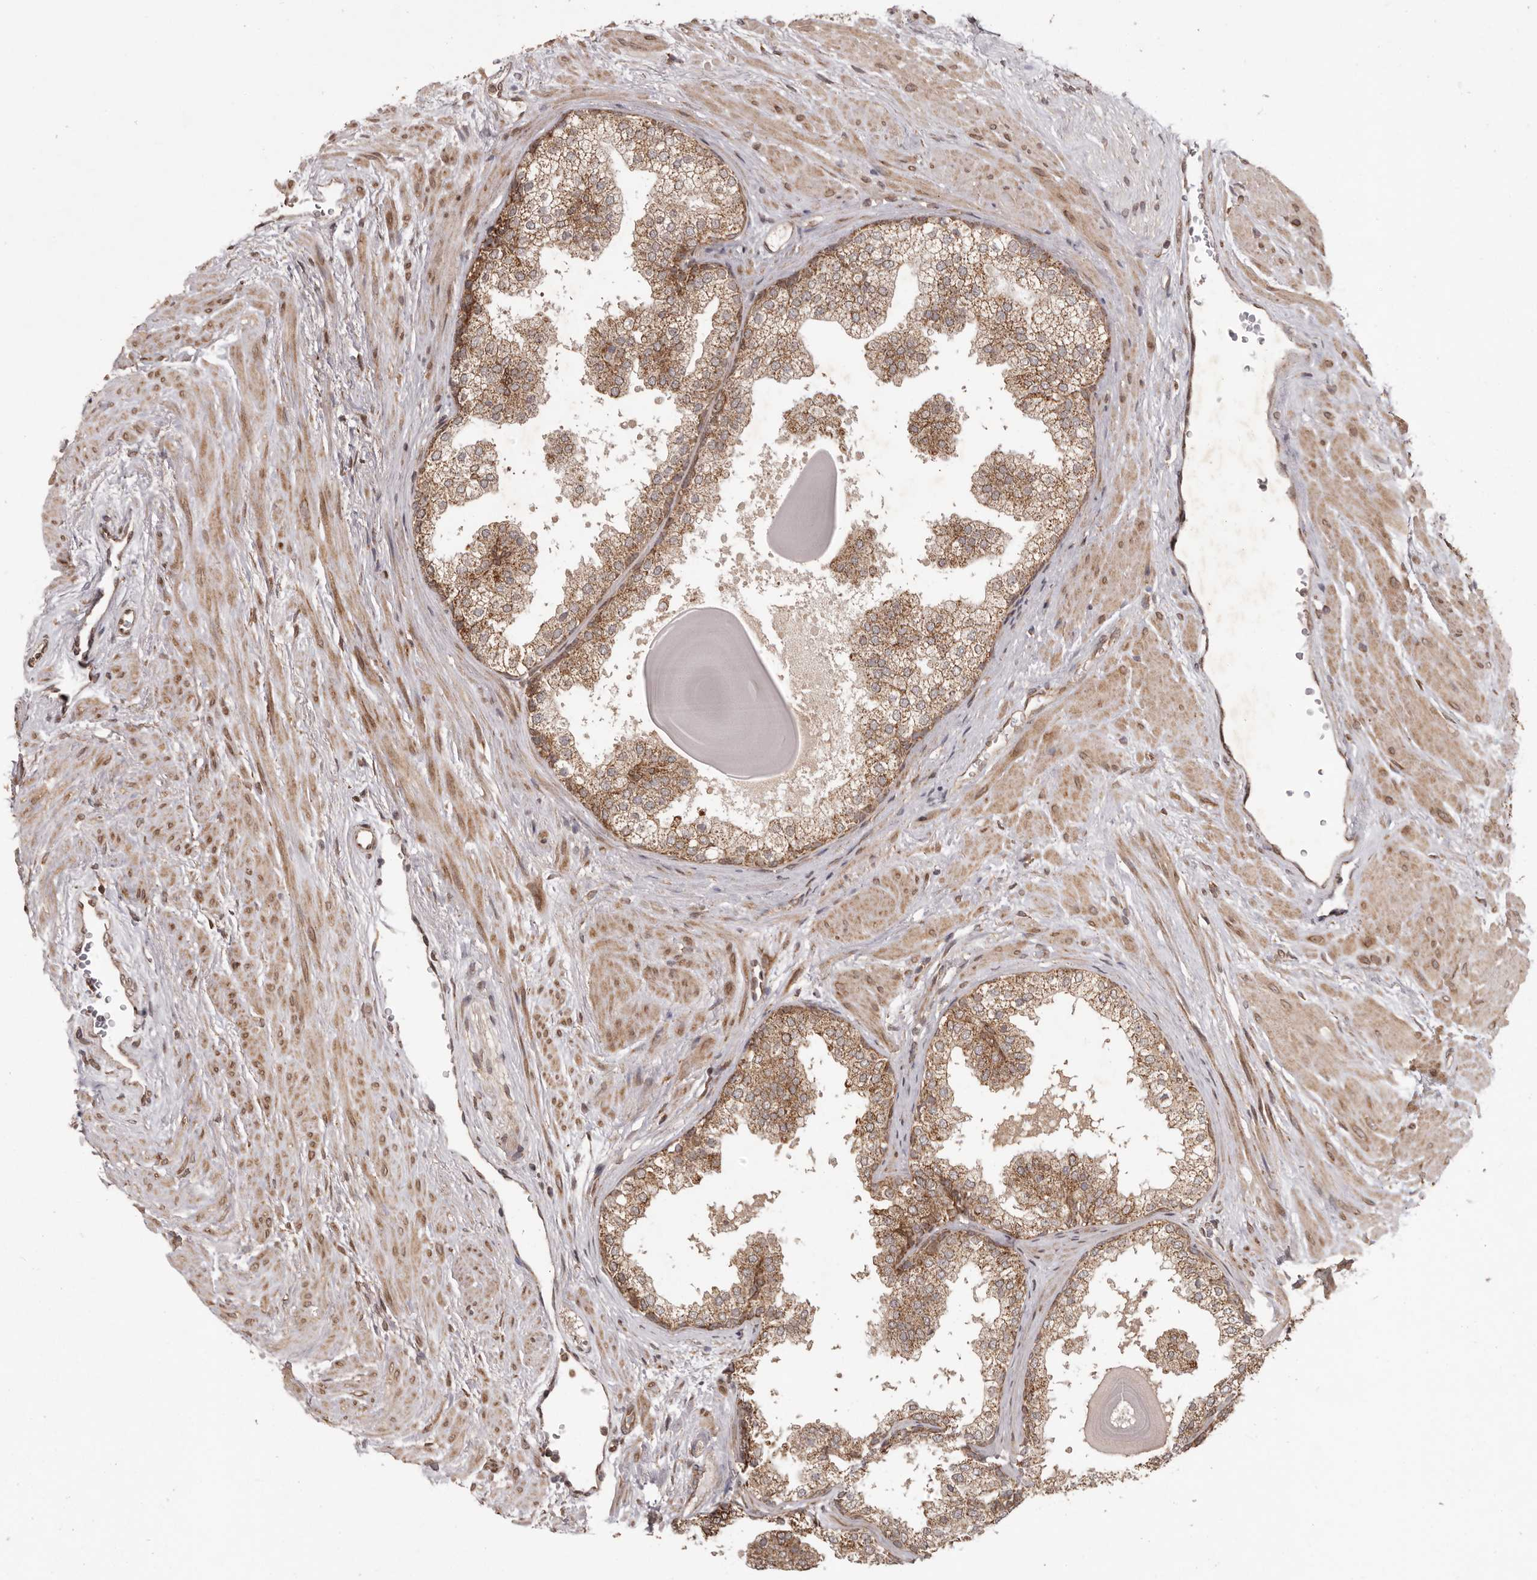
{"staining": {"intensity": "moderate", "quantity": ">75%", "location": "cytoplasmic/membranous"}, "tissue": "prostate", "cell_type": "Glandular cells", "image_type": "normal", "snomed": [{"axis": "morphology", "description": "Normal tissue, NOS"}, {"axis": "topography", "description": "Prostate"}], "caption": "About >75% of glandular cells in benign human prostate demonstrate moderate cytoplasmic/membranous protein positivity as visualized by brown immunohistochemical staining.", "gene": "CHRM2", "patient": {"sex": "male", "age": 48}}